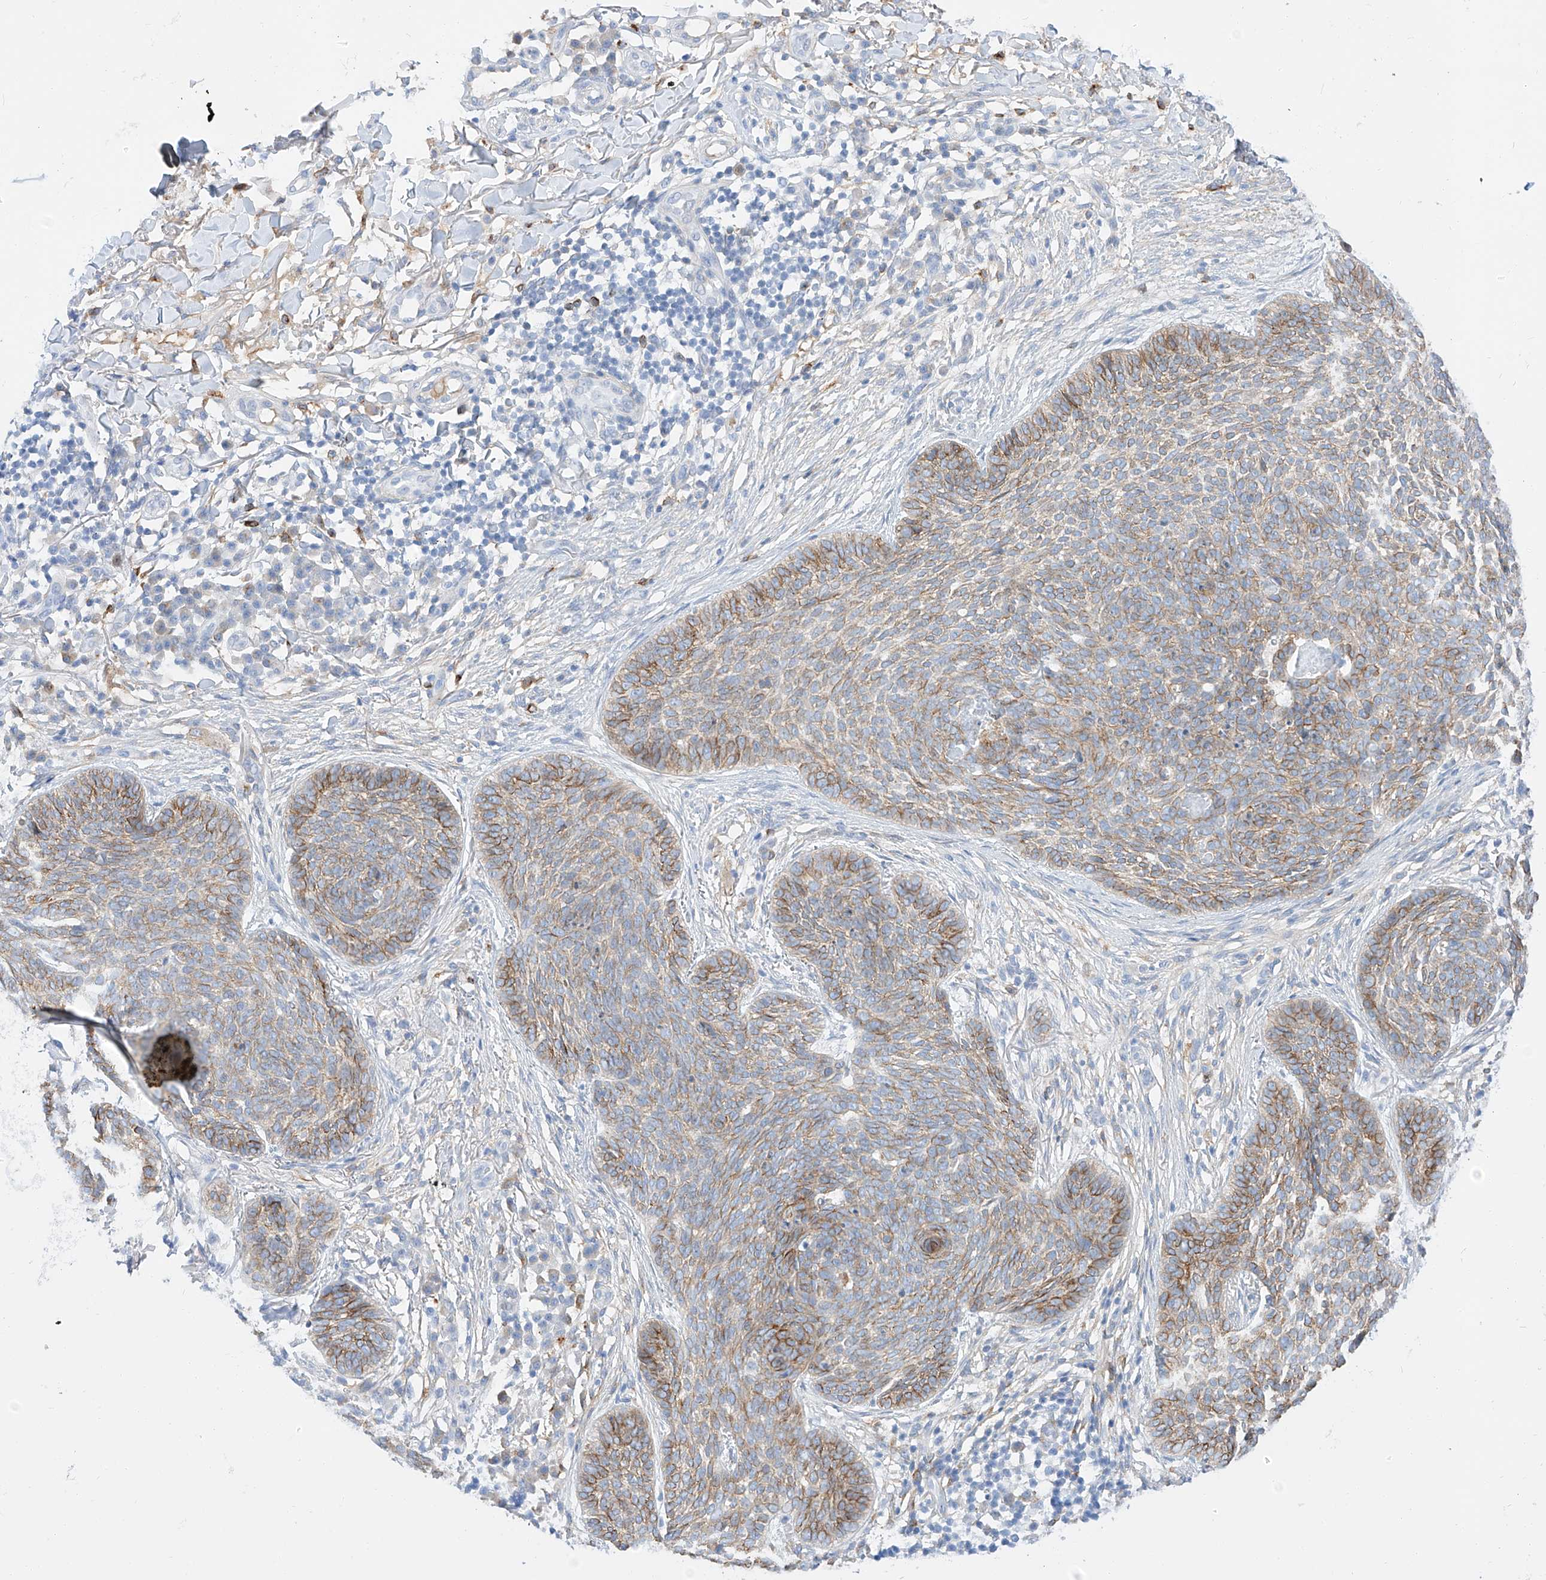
{"staining": {"intensity": "moderate", "quantity": ">75%", "location": "cytoplasmic/membranous"}, "tissue": "skin cancer", "cell_type": "Tumor cells", "image_type": "cancer", "snomed": [{"axis": "morphology", "description": "Basal cell carcinoma"}, {"axis": "topography", "description": "Skin"}], "caption": "Immunohistochemical staining of skin cancer exhibits medium levels of moderate cytoplasmic/membranous protein positivity in about >75% of tumor cells.", "gene": "MAP7", "patient": {"sex": "female", "age": 64}}